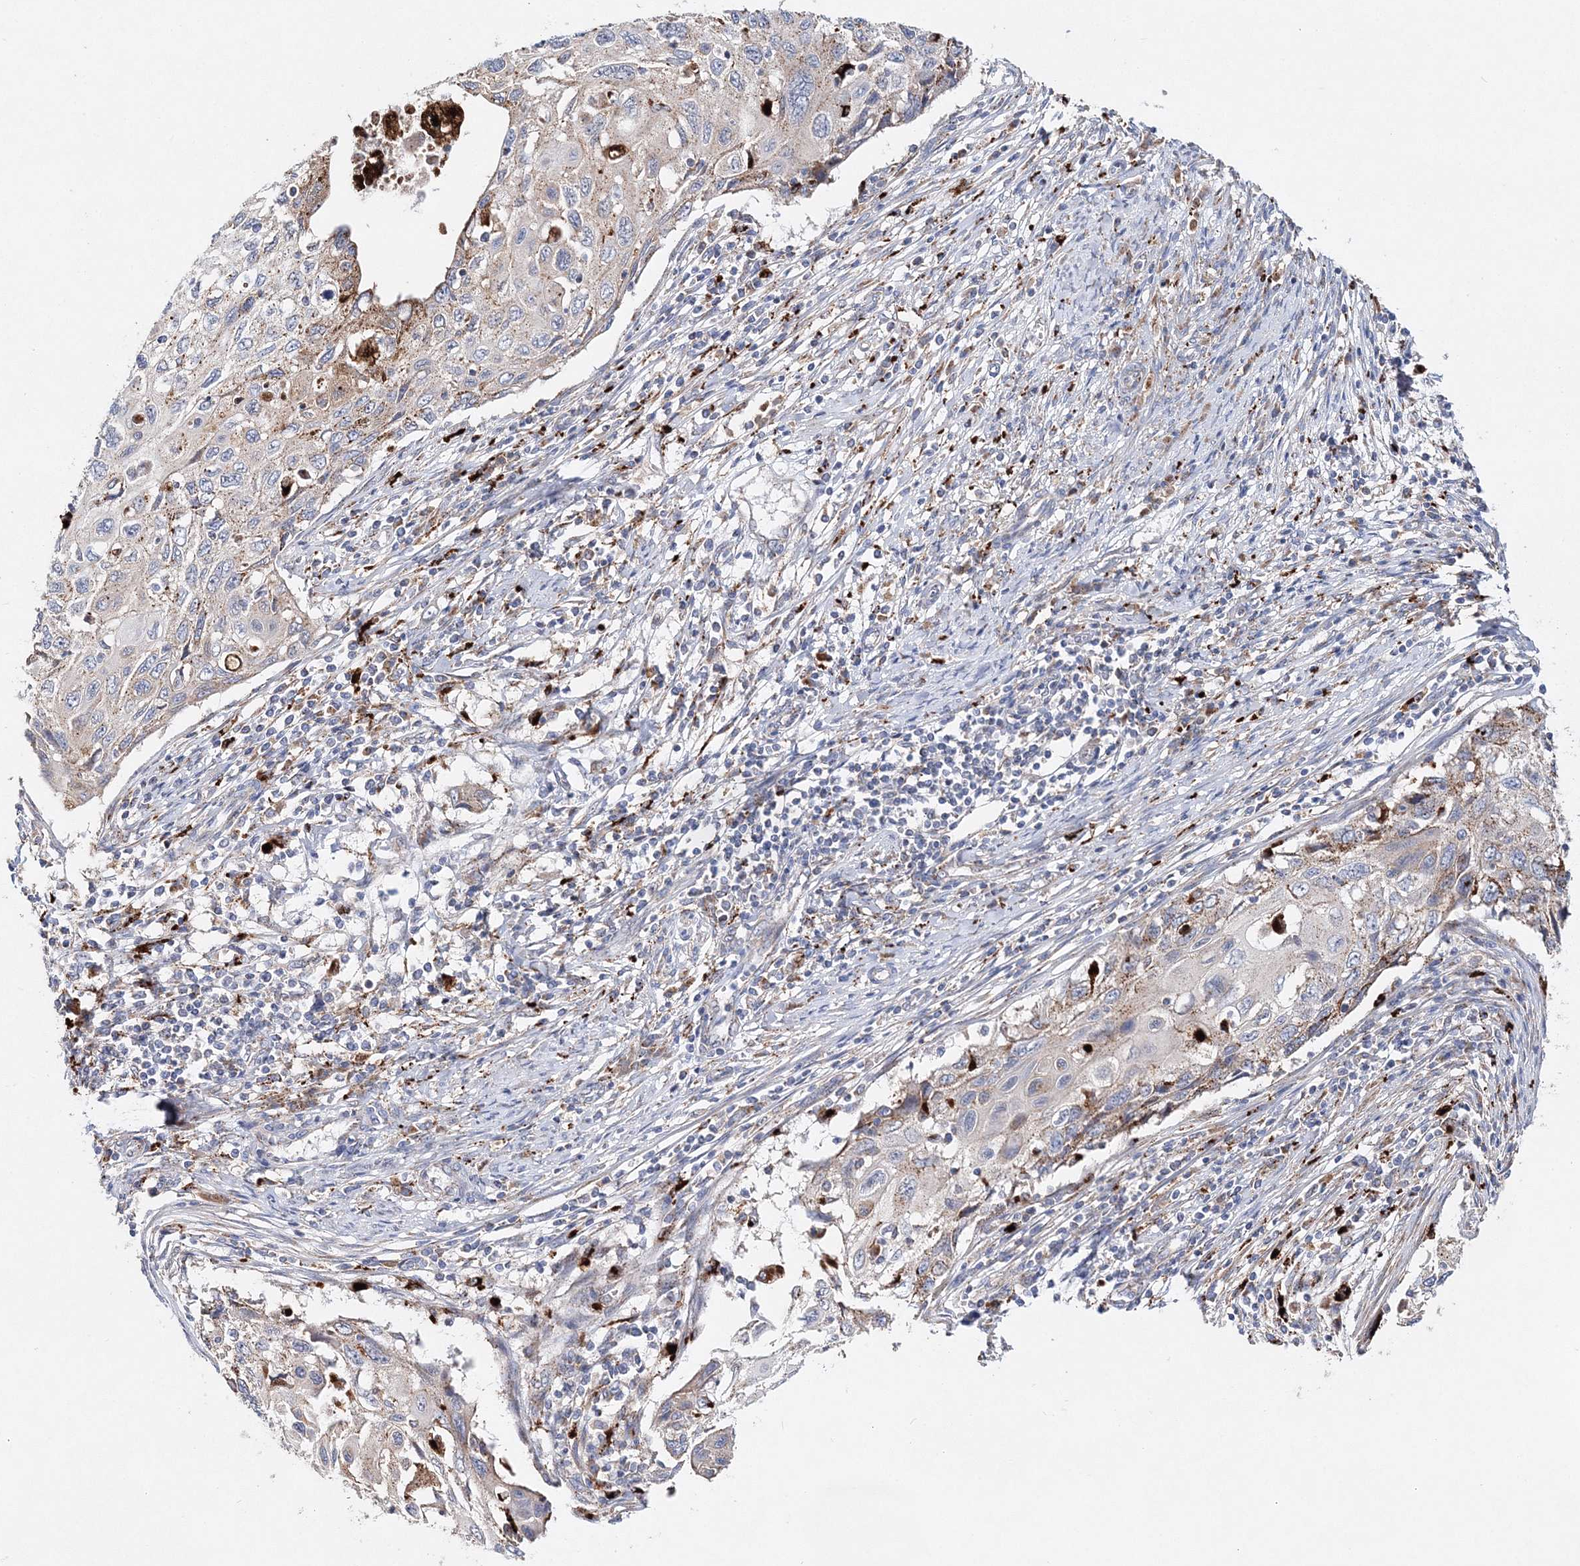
{"staining": {"intensity": "moderate", "quantity": "25%-75%", "location": "cytoplasmic/membranous"}, "tissue": "cervical cancer", "cell_type": "Tumor cells", "image_type": "cancer", "snomed": [{"axis": "morphology", "description": "Squamous cell carcinoma, NOS"}, {"axis": "topography", "description": "Cervix"}], "caption": "Immunohistochemistry of human squamous cell carcinoma (cervical) exhibits medium levels of moderate cytoplasmic/membranous staining in about 25%-75% of tumor cells. (brown staining indicates protein expression, while blue staining denotes nuclei).", "gene": "C3orf38", "patient": {"sex": "female", "age": 70}}